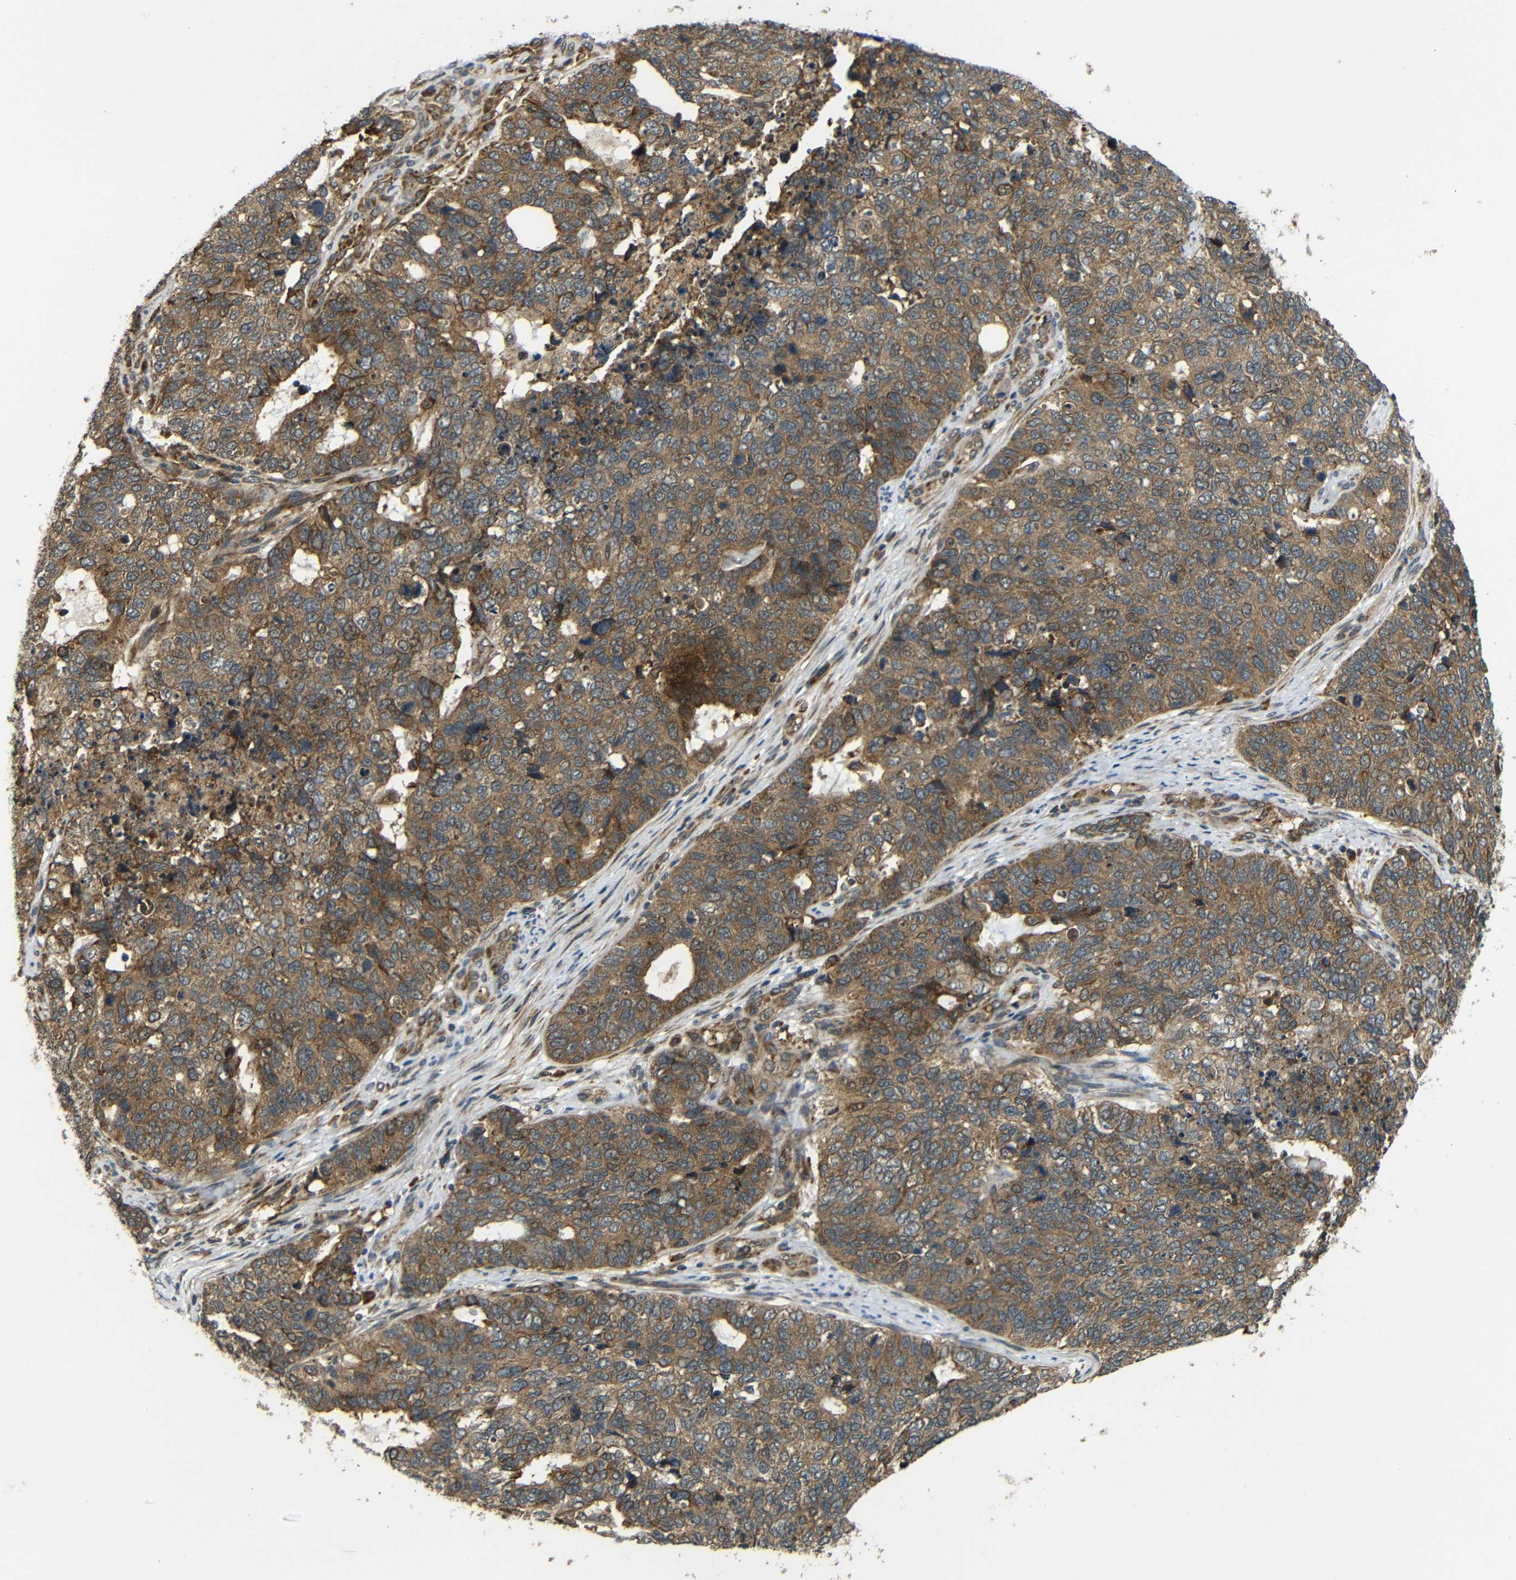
{"staining": {"intensity": "moderate", "quantity": ">75%", "location": "cytoplasmic/membranous"}, "tissue": "cervical cancer", "cell_type": "Tumor cells", "image_type": "cancer", "snomed": [{"axis": "morphology", "description": "Squamous cell carcinoma, NOS"}, {"axis": "topography", "description": "Cervix"}], "caption": "This is an image of immunohistochemistry staining of cervical cancer (squamous cell carcinoma), which shows moderate expression in the cytoplasmic/membranous of tumor cells.", "gene": "EPHB2", "patient": {"sex": "female", "age": 63}}